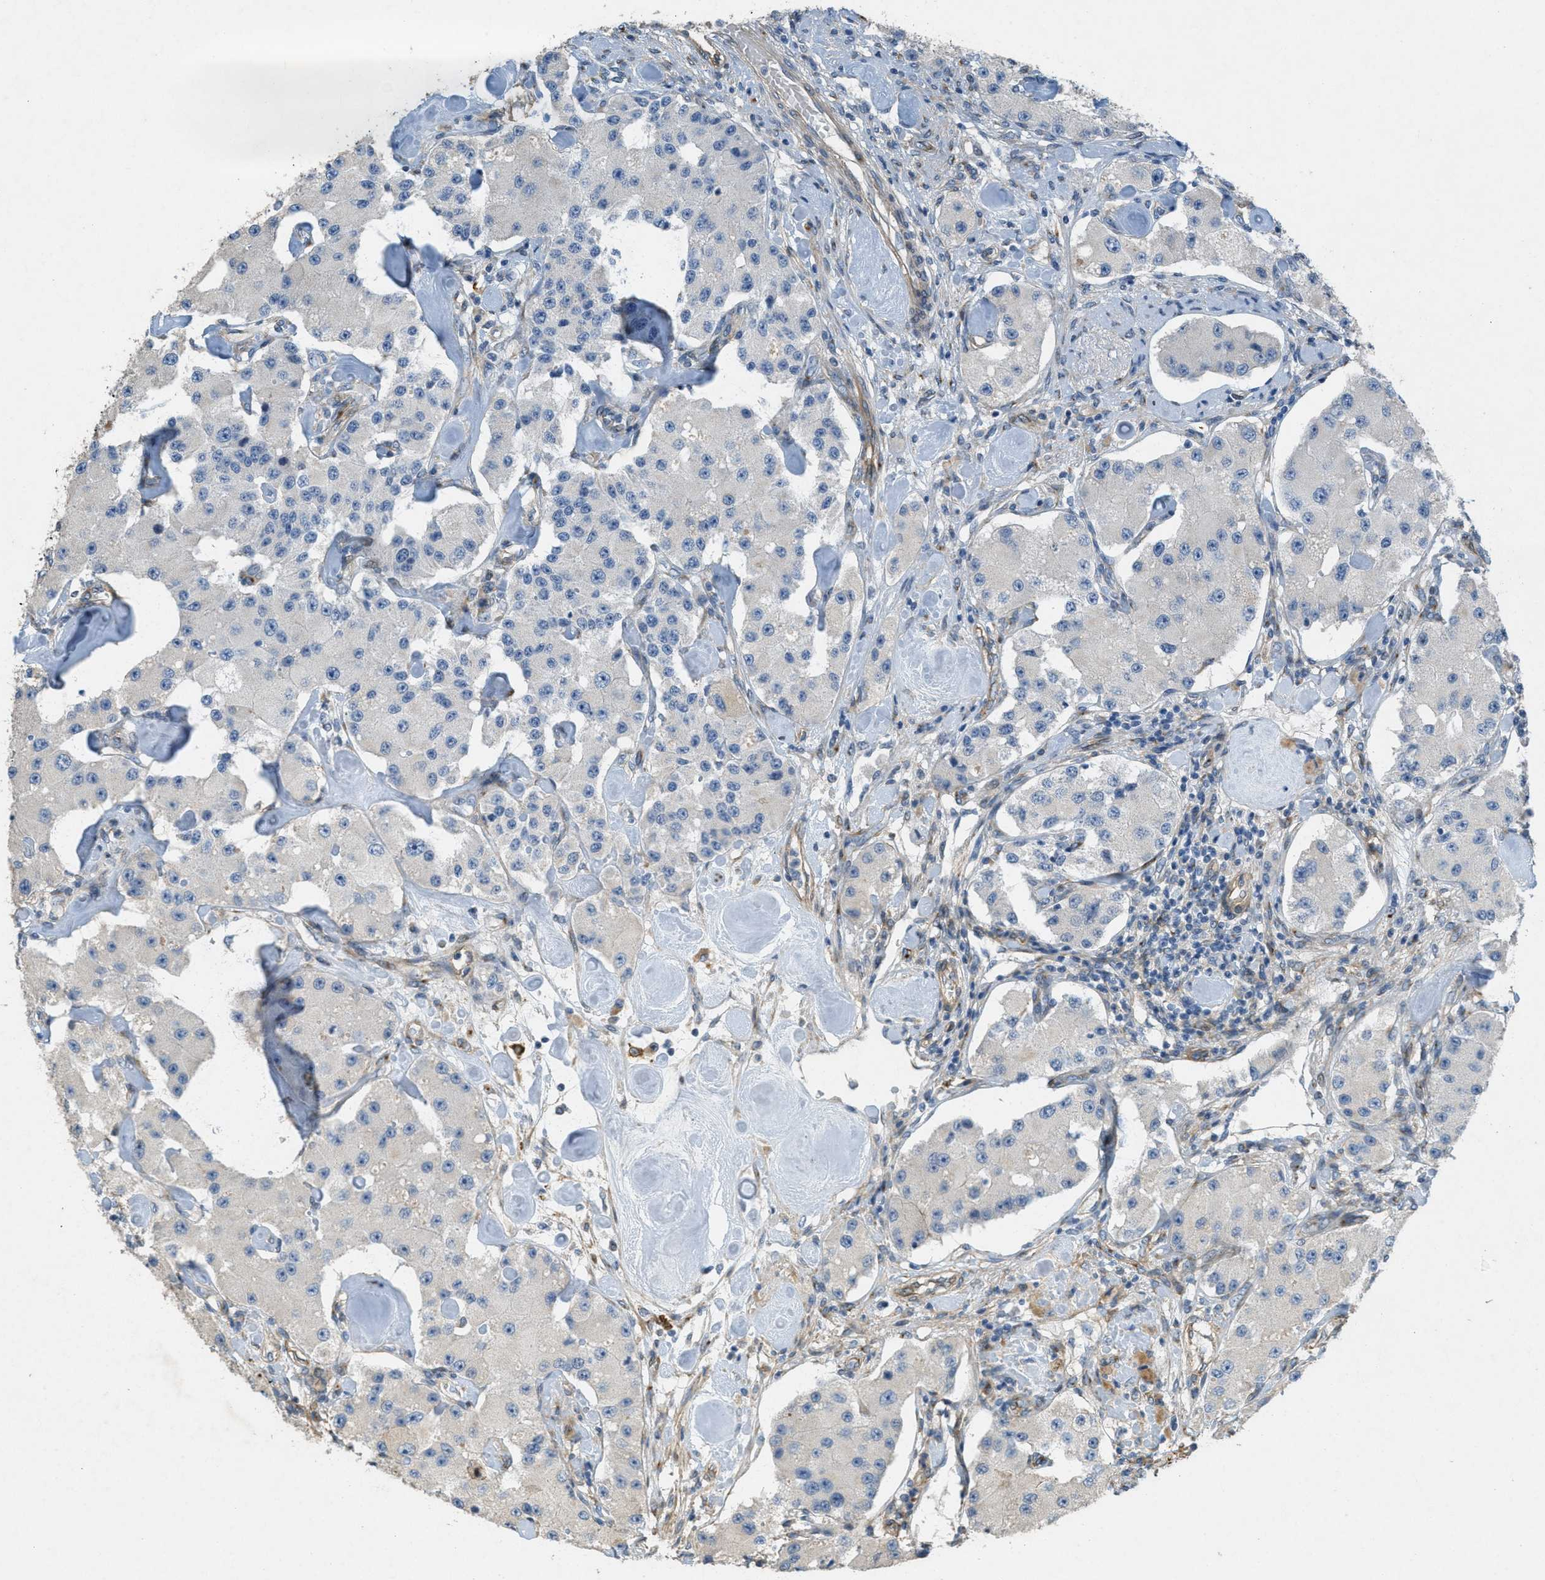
{"staining": {"intensity": "negative", "quantity": "none", "location": "none"}, "tissue": "carcinoid", "cell_type": "Tumor cells", "image_type": "cancer", "snomed": [{"axis": "morphology", "description": "Carcinoid, malignant, NOS"}, {"axis": "topography", "description": "Pancreas"}], "caption": "Tumor cells are negative for protein expression in human carcinoid (malignant).", "gene": "ADCY5", "patient": {"sex": "male", "age": 41}}